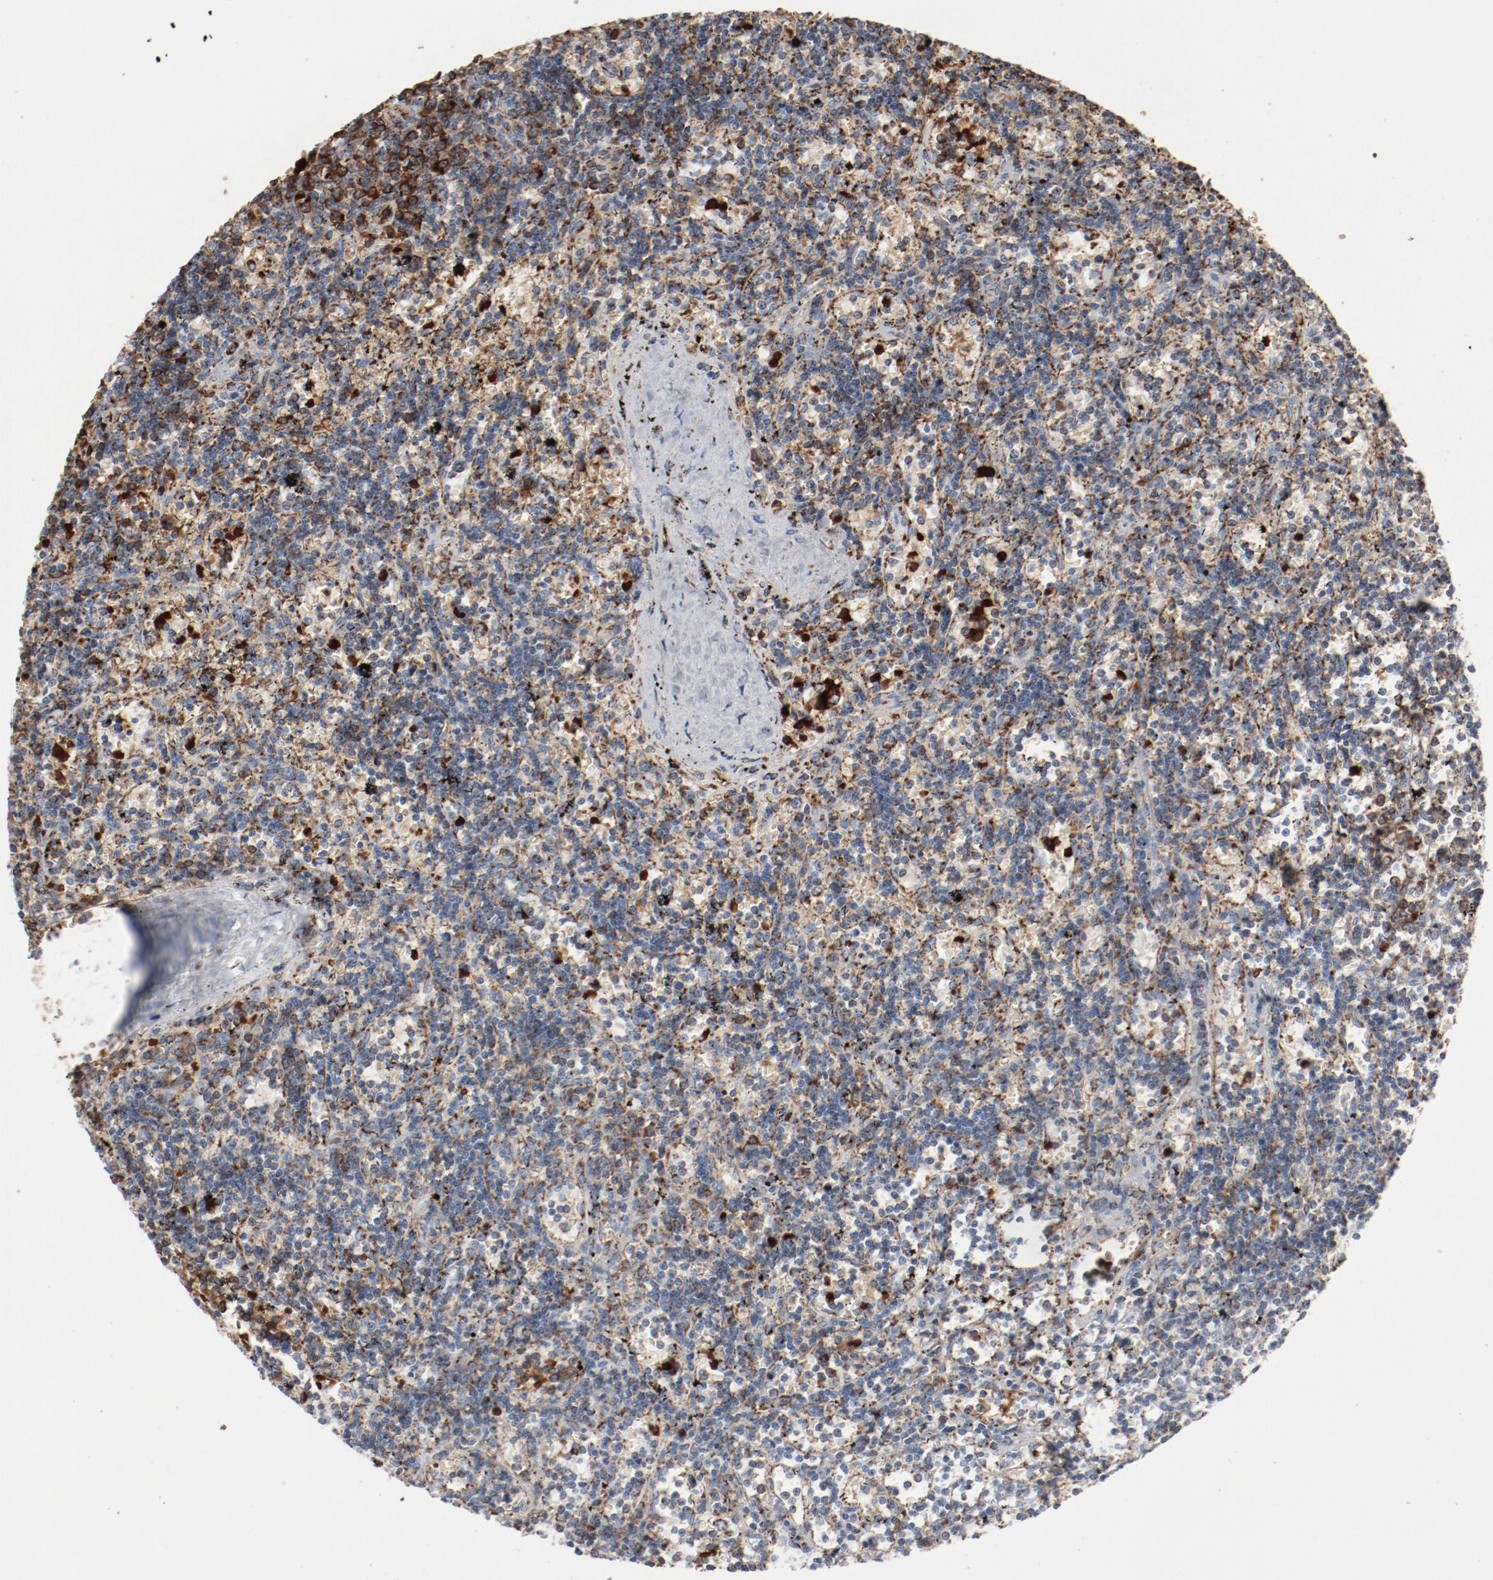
{"staining": {"intensity": "weak", "quantity": "25%-75%", "location": "cytoplasmic/membranous"}, "tissue": "lymphoma", "cell_type": "Tumor cells", "image_type": "cancer", "snomed": [{"axis": "morphology", "description": "Malignant lymphoma, non-Hodgkin's type, Low grade"}, {"axis": "topography", "description": "Spleen"}], "caption": "A high-resolution image shows IHC staining of low-grade malignant lymphoma, non-Hodgkin's type, which demonstrates weak cytoplasmic/membranous positivity in about 25%-75% of tumor cells. (IHC, brightfield microscopy, high magnification).", "gene": "NDUFB8", "patient": {"sex": "male", "age": 60}}